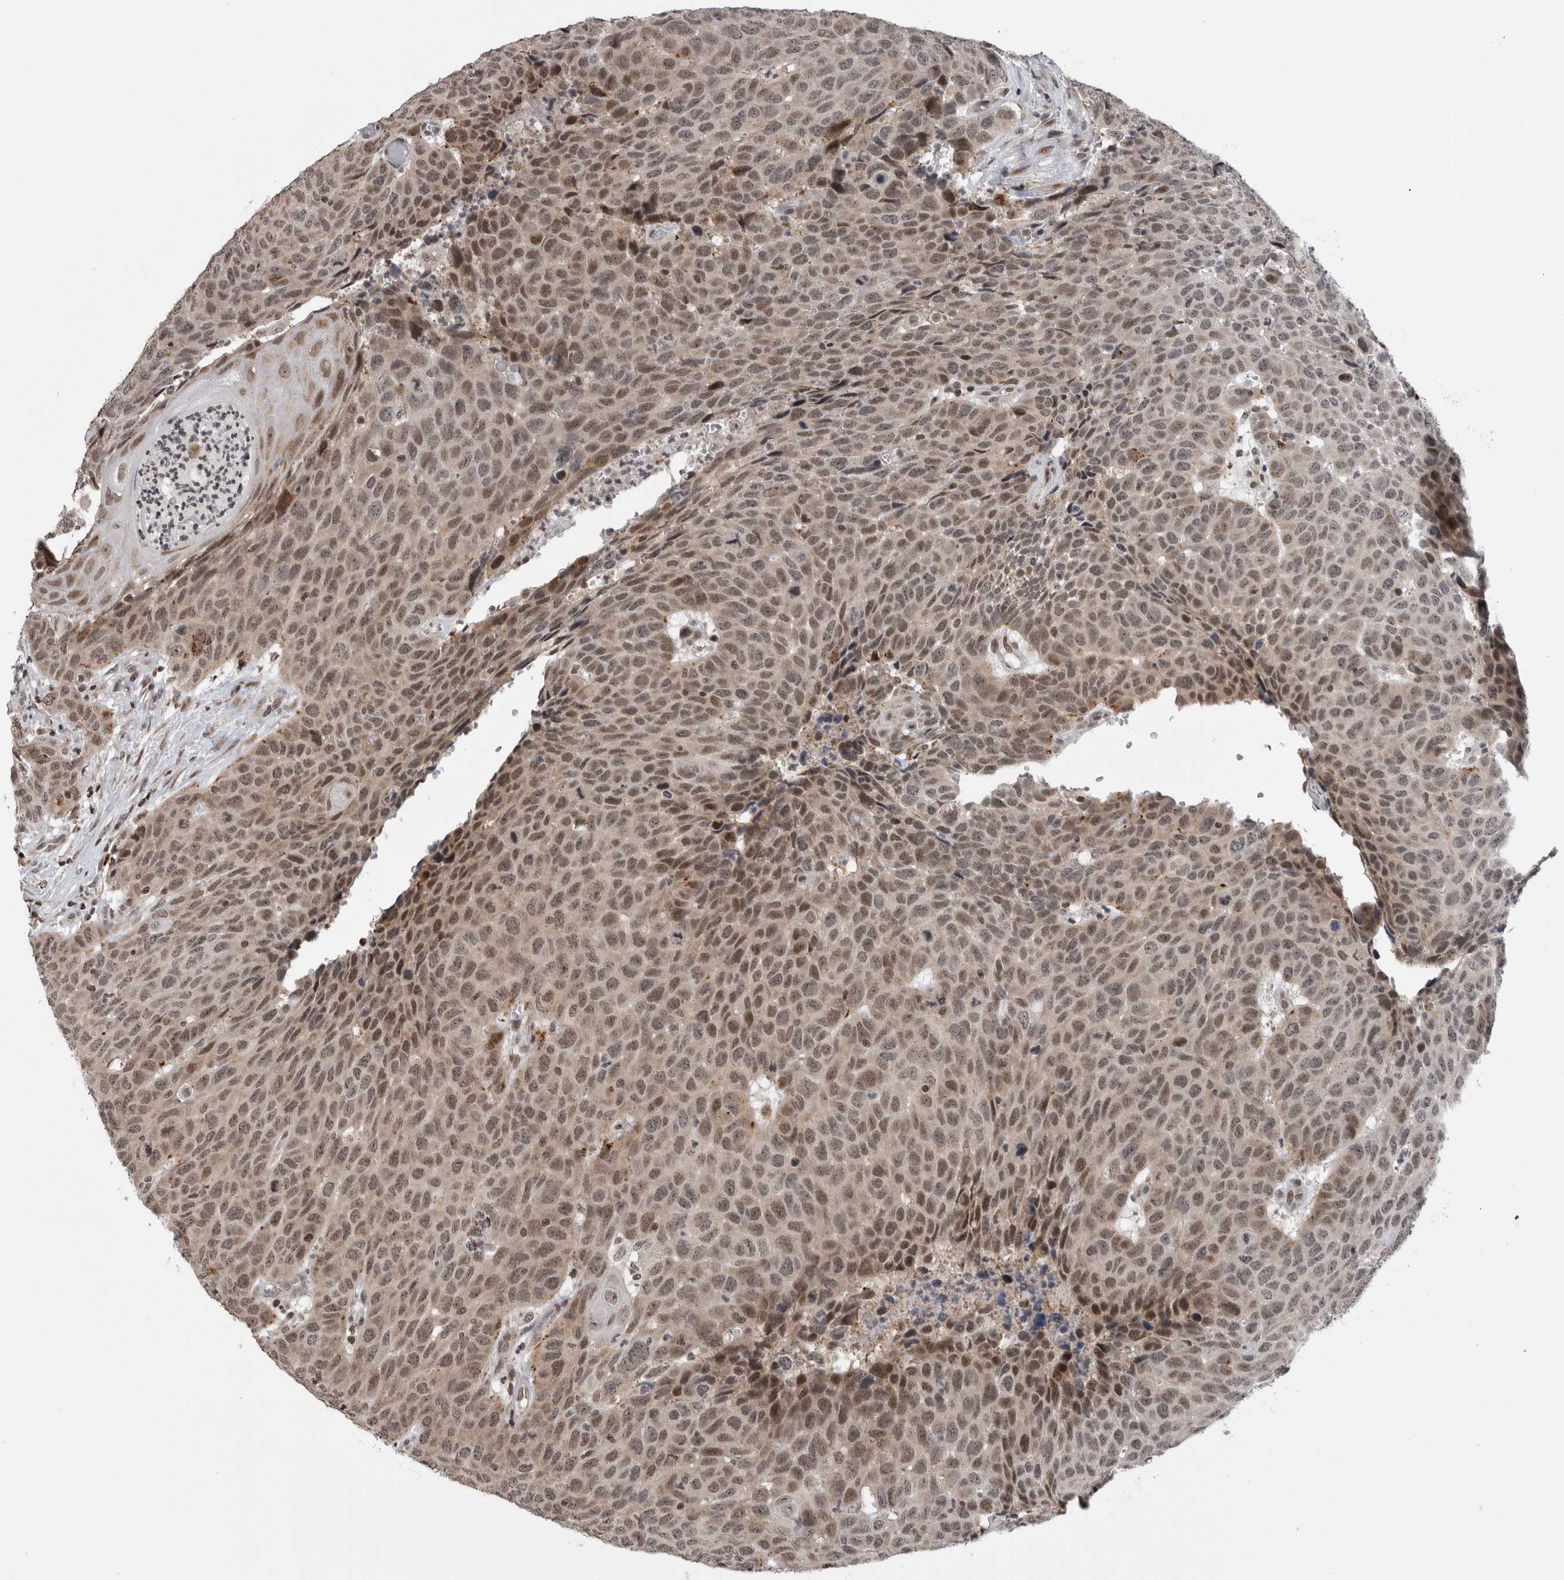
{"staining": {"intensity": "weak", "quantity": ">75%", "location": "nuclear"}, "tissue": "head and neck cancer", "cell_type": "Tumor cells", "image_type": "cancer", "snomed": [{"axis": "morphology", "description": "Squamous cell carcinoma, NOS"}, {"axis": "topography", "description": "Head-Neck"}], "caption": "IHC micrograph of neoplastic tissue: head and neck cancer (squamous cell carcinoma) stained using immunohistochemistry (IHC) demonstrates low levels of weak protein expression localized specifically in the nuclear of tumor cells, appearing as a nuclear brown color.", "gene": "ZBTB11", "patient": {"sex": "male", "age": 66}}